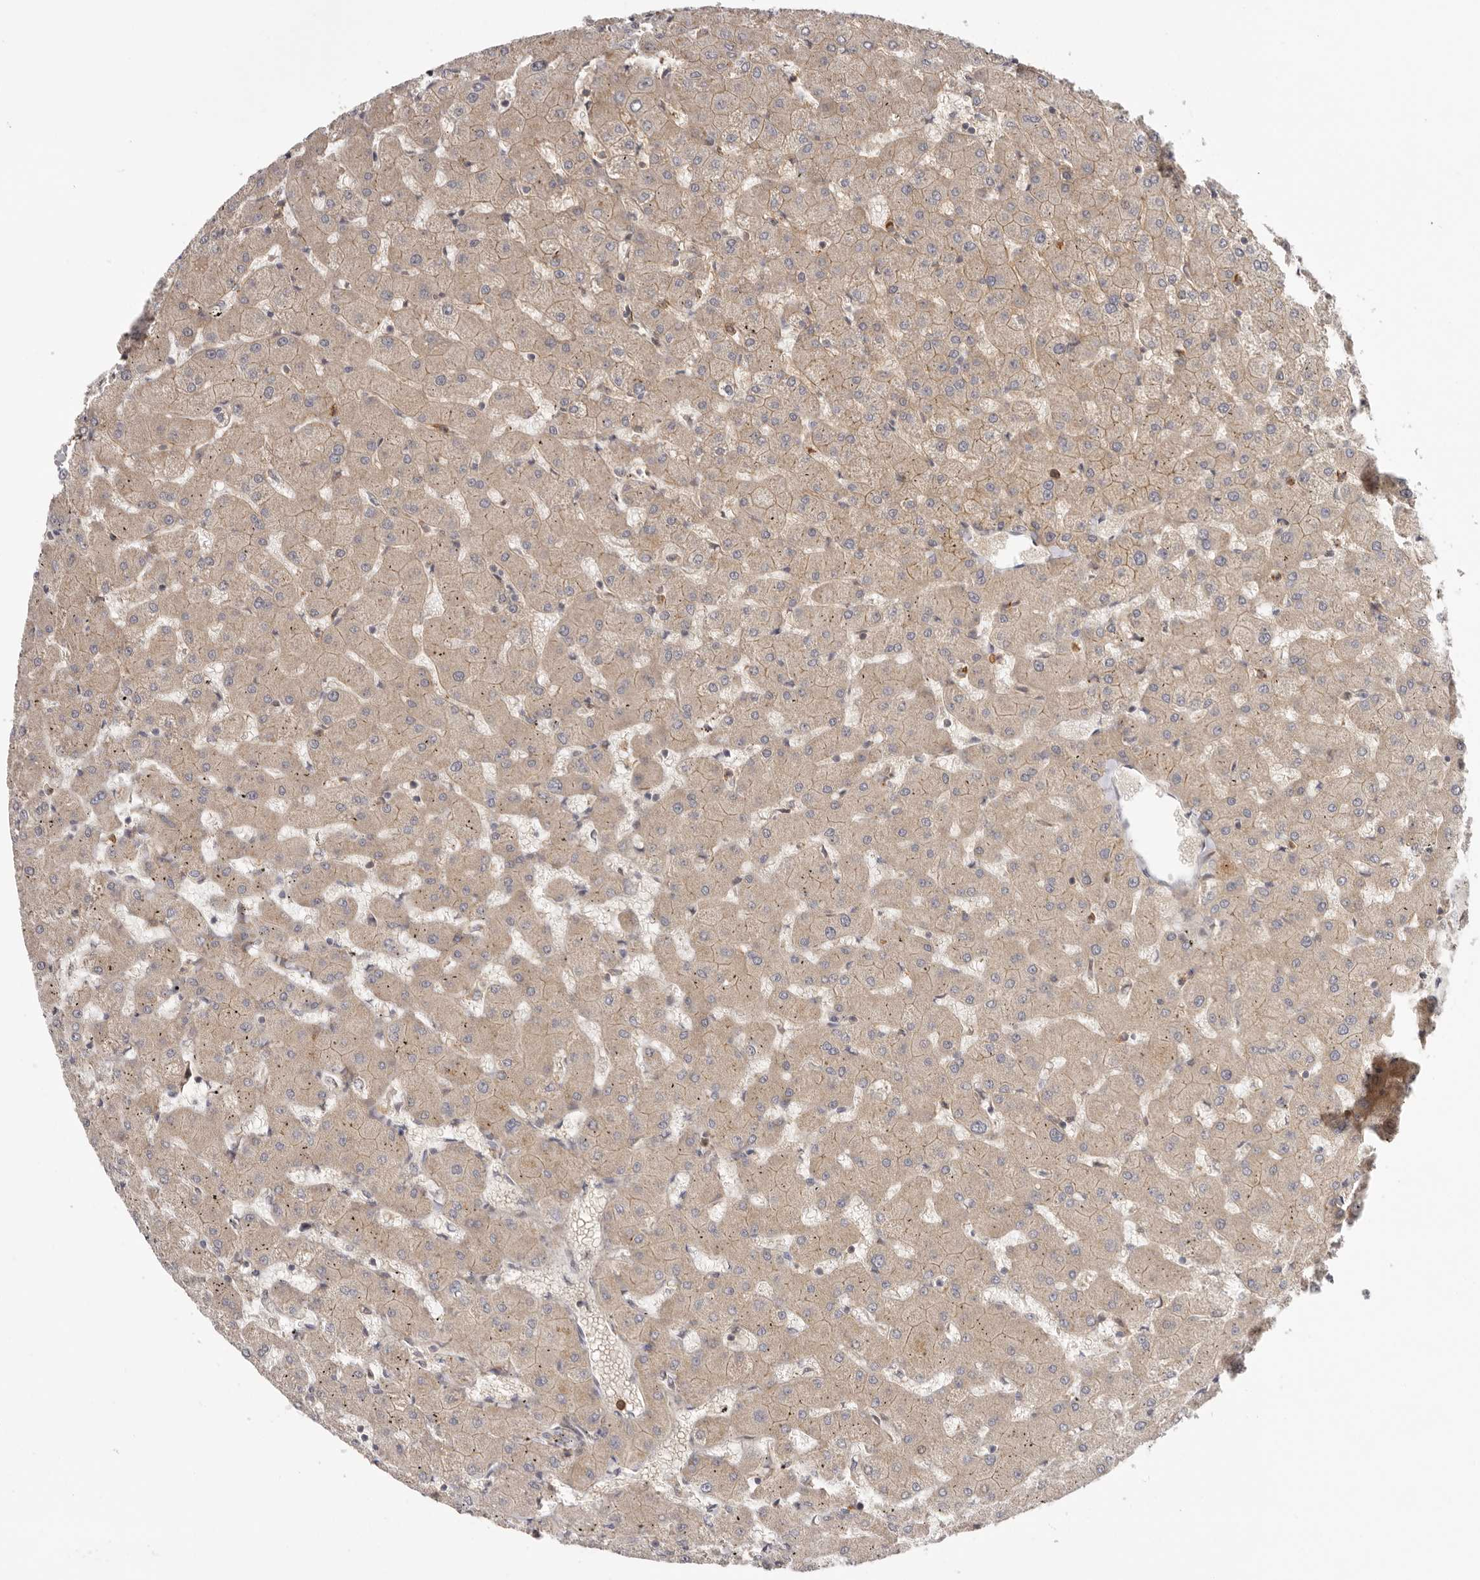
{"staining": {"intensity": "weak", "quantity": "<25%", "location": "cytoplasmic/membranous"}, "tissue": "liver", "cell_type": "Cholangiocytes", "image_type": "normal", "snomed": [{"axis": "morphology", "description": "Normal tissue, NOS"}, {"axis": "topography", "description": "Liver"}], "caption": "This is a micrograph of immunohistochemistry (IHC) staining of unremarkable liver, which shows no expression in cholangiocytes. The staining is performed using DAB (3,3'-diaminobenzidine) brown chromogen with nuclei counter-stained in using hematoxylin.", "gene": "MSRB2", "patient": {"sex": "female", "age": 63}}